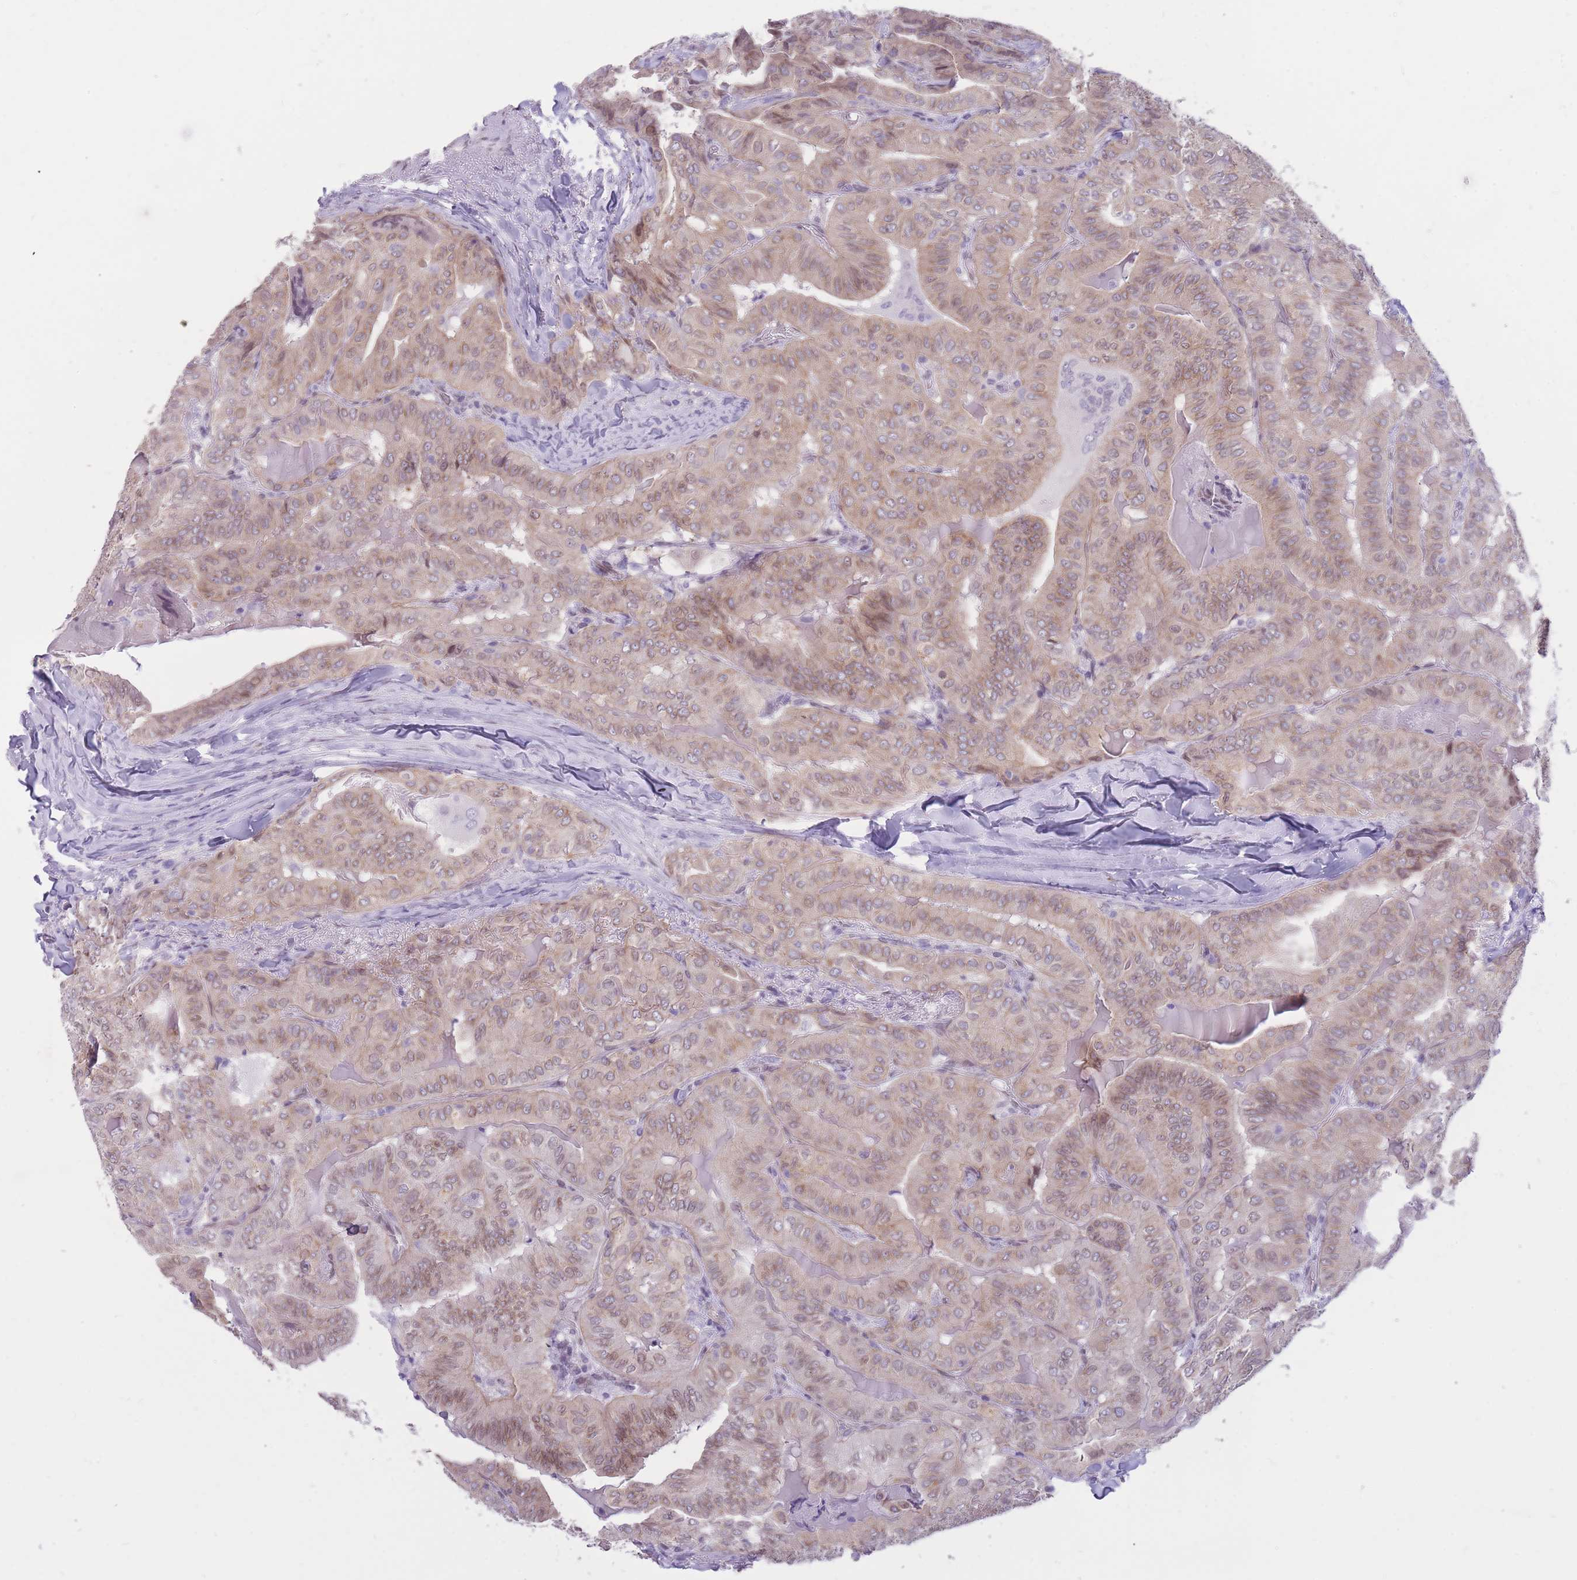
{"staining": {"intensity": "moderate", "quantity": "25%-75%", "location": "cytoplasmic/membranous,nuclear"}, "tissue": "thyroid cancer", "cell_type": "Tumor cells", "image_type": "cancer", "snomed": [{"axis": "morphology", "description": "Papillary adenocarcinoma, NOS"}, {"axis": "topography", "description": "Thyroid gland"}], "caption": "Thyroid cancer stained with a protein marker exhibits moderate staining in tumor cells.", "gene": "HOOK2", "patient": {"sex": "female", "age": 68}}